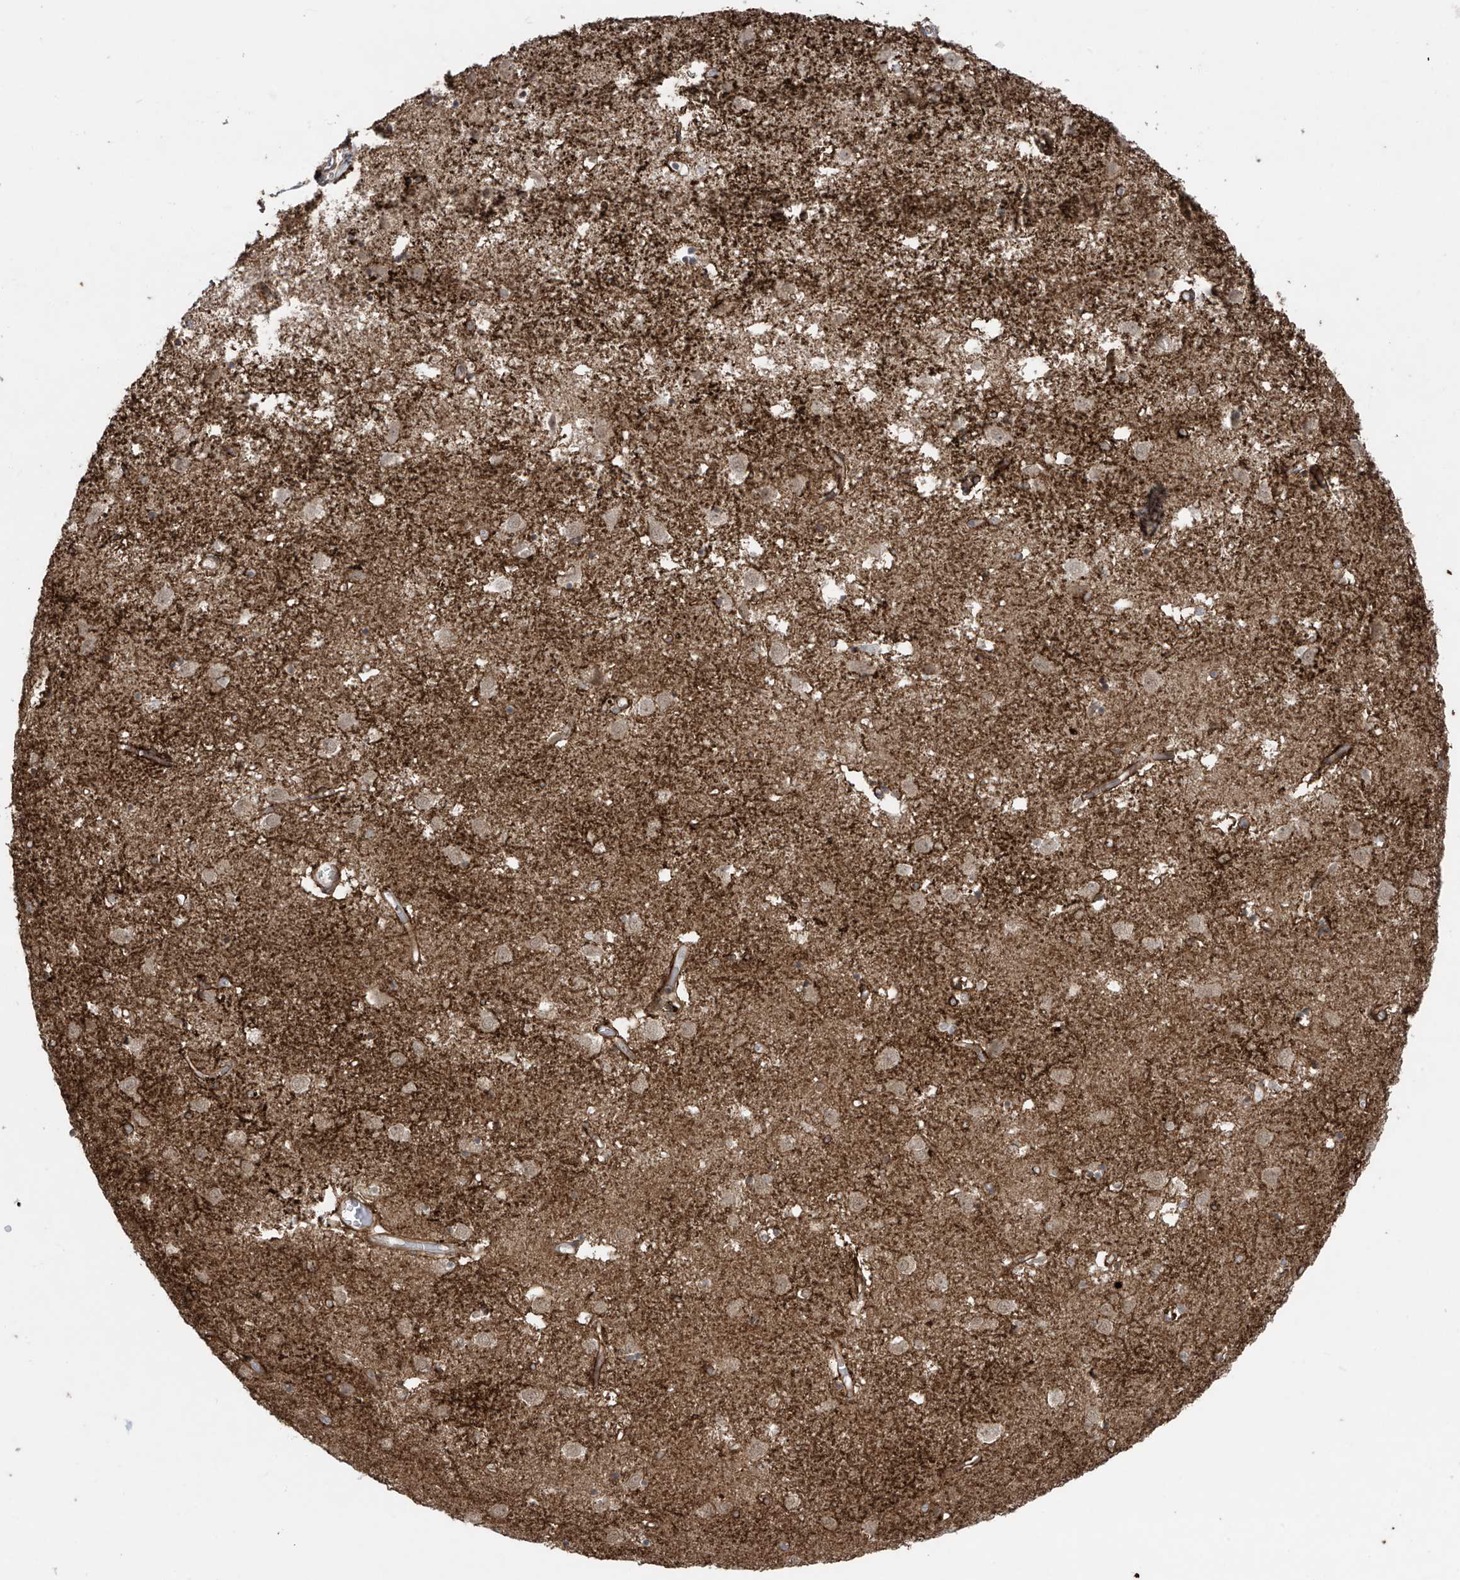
{"staining": {"intensity": "strong", "quantity": "<25%", "location": "cytoplasmic/membranous"}, "tissue": "caudate", "cell_type": "Glial cells", "image_type": "normal", "snomed": [{"axis": "morphology", "description": "Normal tissue, NOS"}, {"axis": "topography", "description": "Lateral ventricle wall"}], "caption": "Protein staining of benign caudate demonstrates strong cytoplasmic/membranous positivity in approximately <25% of glial cells.", "gene": "RASGEF1A", "patient": {"sex": "male", "age": 70}}